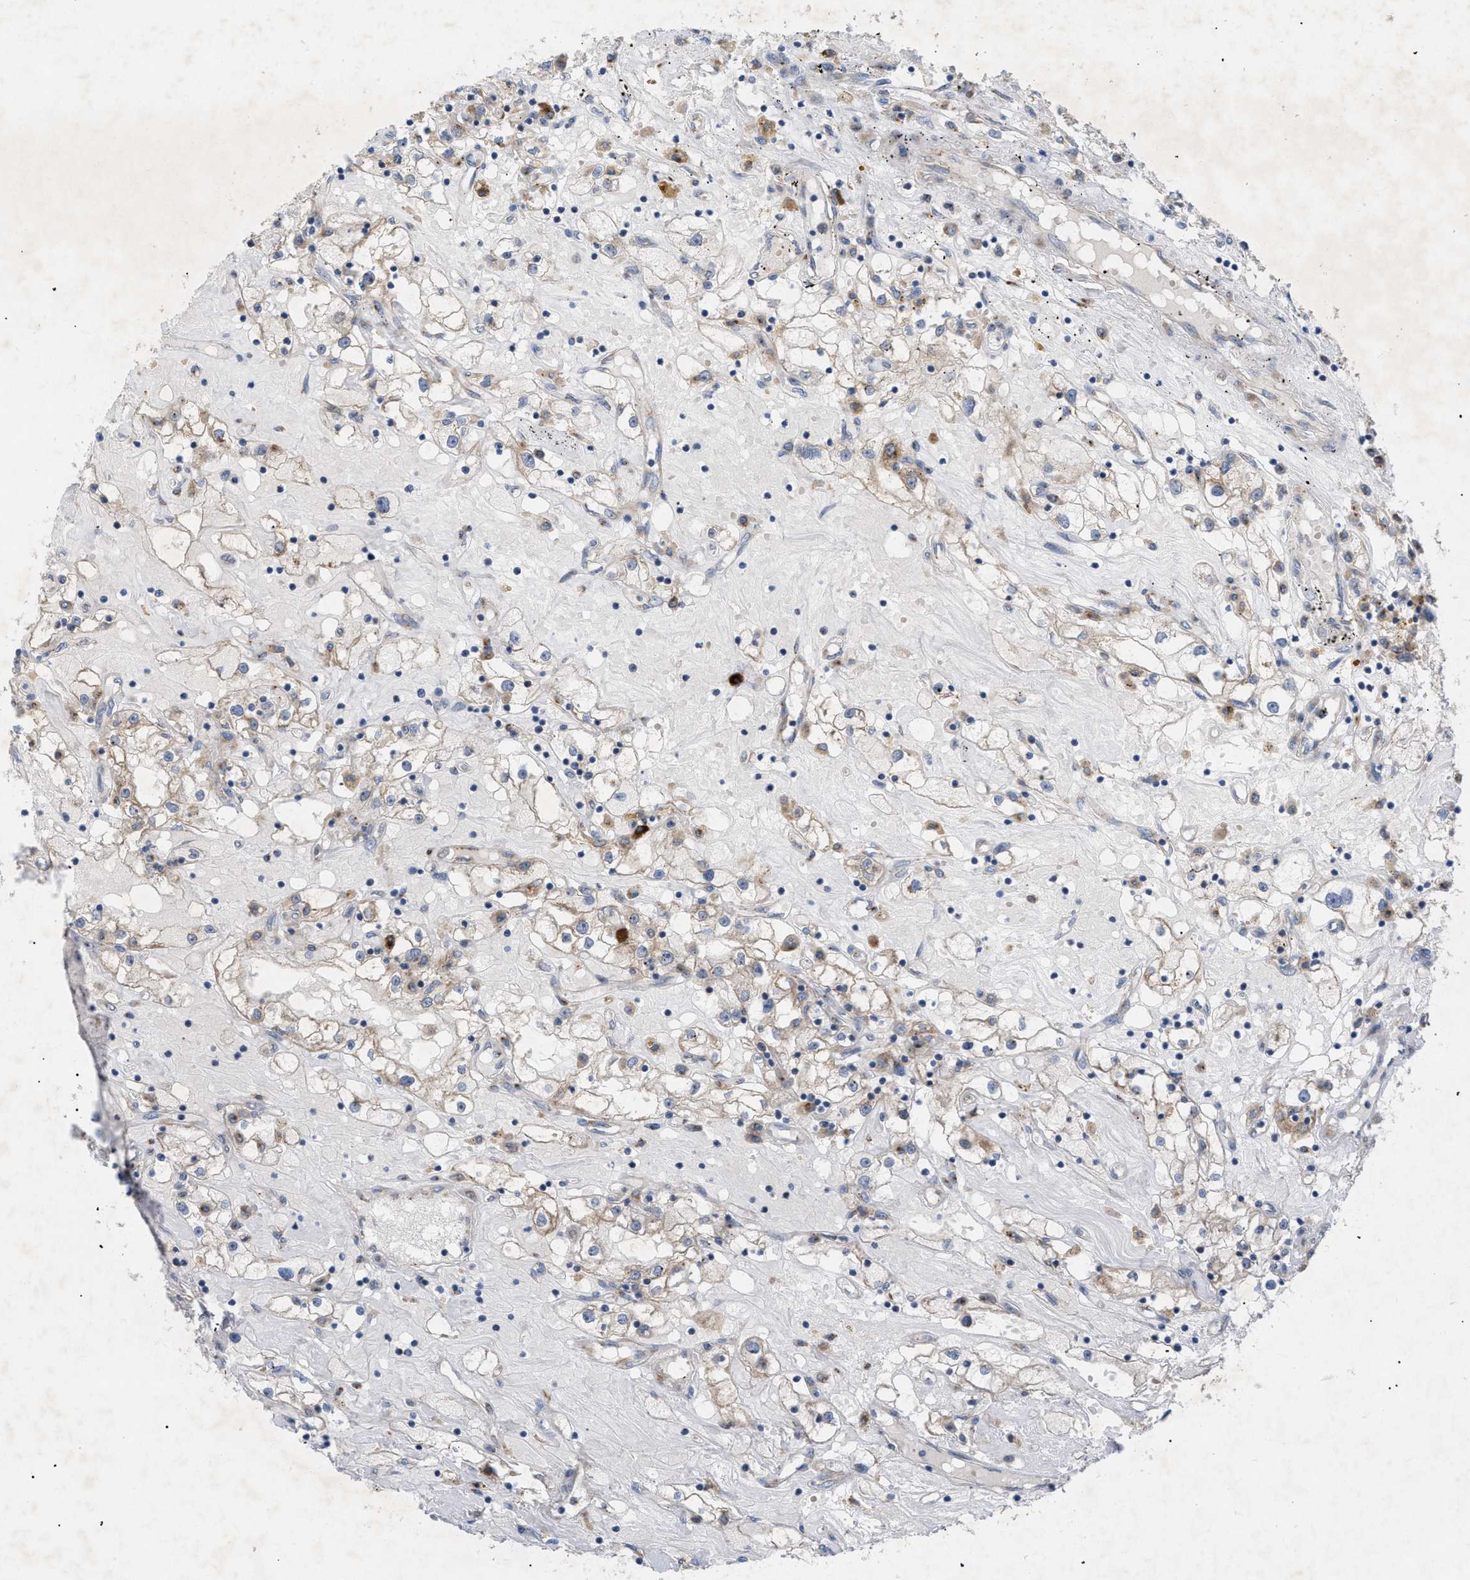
{"staining": {"intensity": "moderate", "quantity": "25%-75%", "location": "cytoplasmic/membranous"}, "tissue": "renal cancer", "cell_type": "Tumor cells", "image_type": "cancer", "snomed": [{"axis": "morphology", "description": "Adenocarcinoma, NOS"}, {"axis": "topography", "description": "Kidney"}], "caption": "Immunohistochemistry staining of renal cancer (adenocarcinoma), which demonstrates medium levels of moderate cytoplasmic/membranous positivity in approximately 25%-75% of tumor cells indicating moderate cytoplasmic/membranous protein expression. The staining was performed using DAB (brown) for protein detection and nuclei were counterstained in hematoxylin (blue).", "gene": "SLC50A1", "patient": {"sex": "male", "age": 56}}